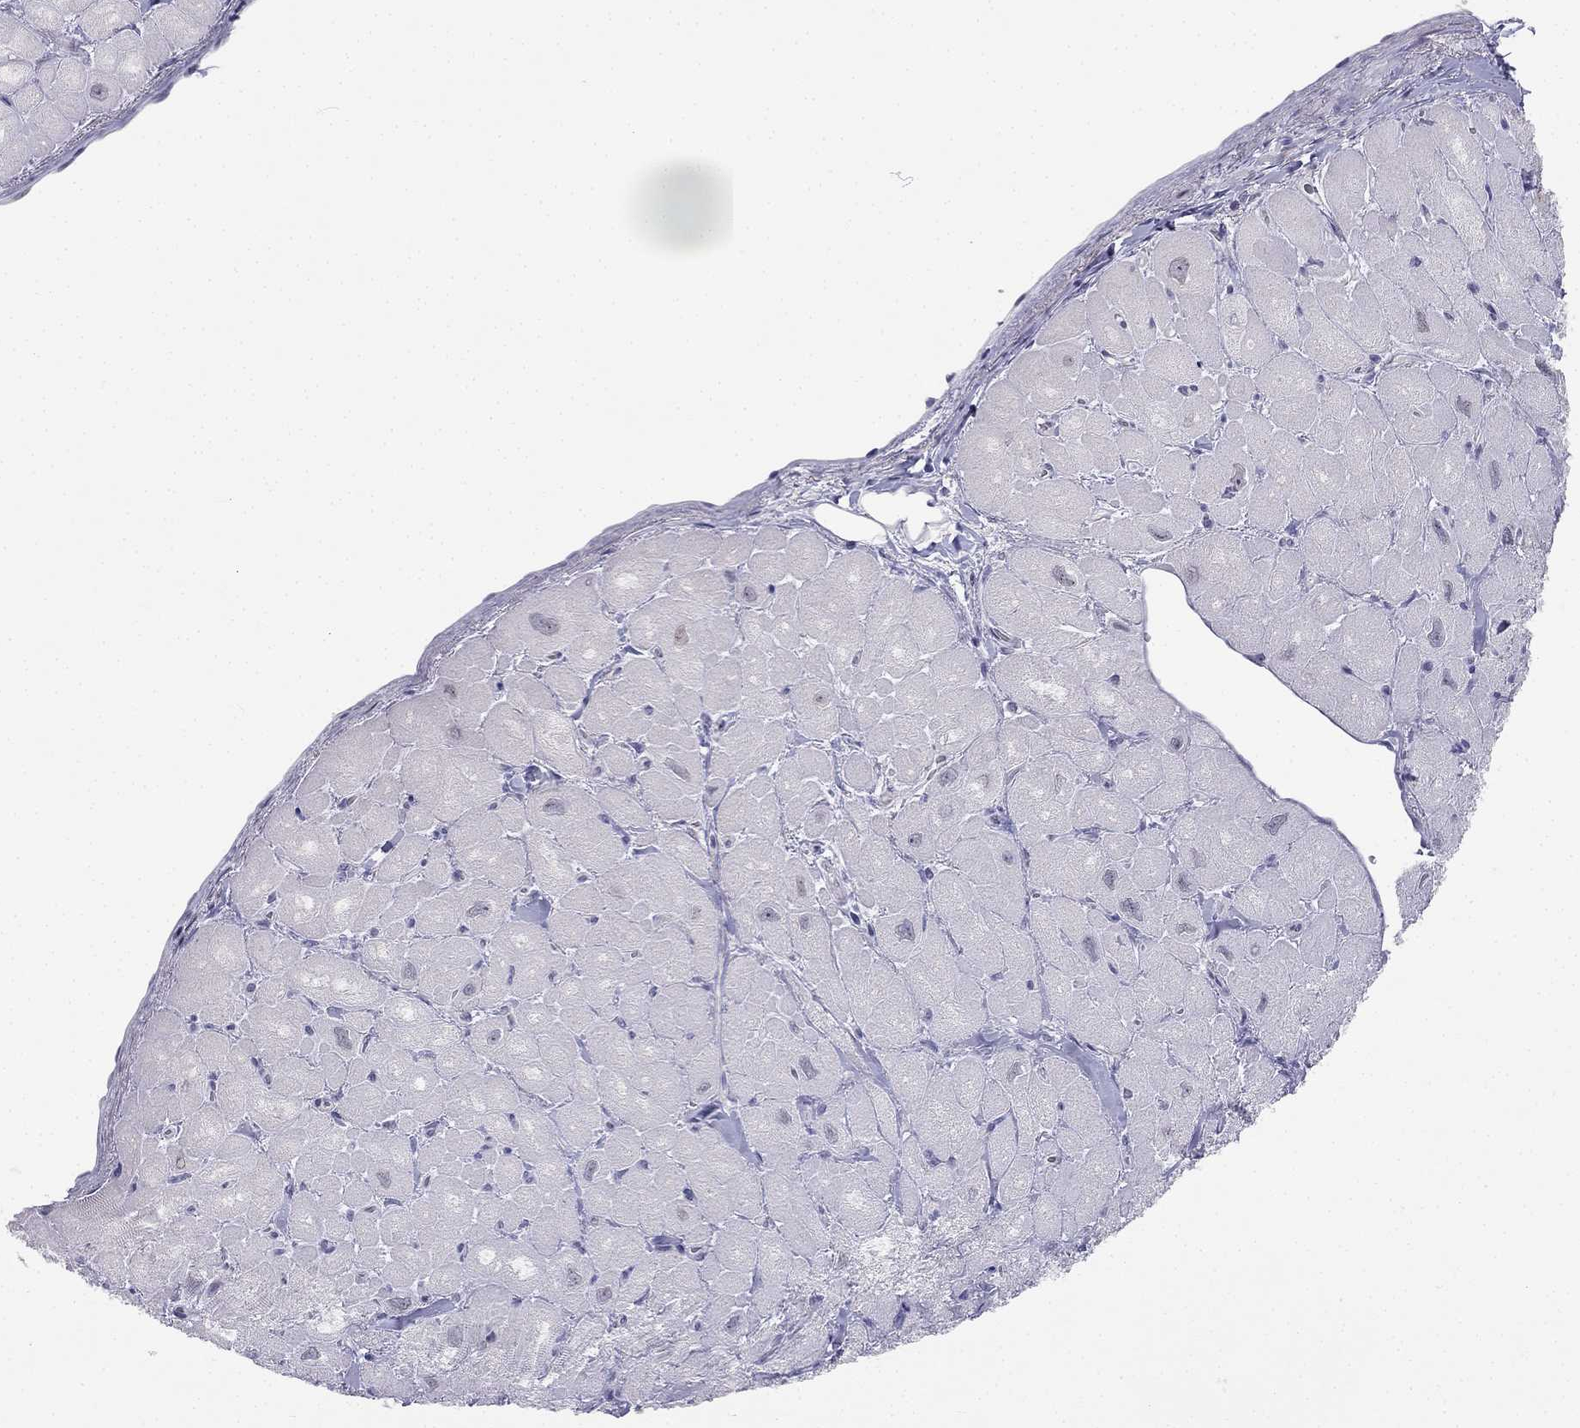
{"staining": {"intensity": "negative", "quantity": "none", "location": "none"}, "tissue": "heart muscle", "cell_type": "Cardiomyocytes", "image_type": "normal", "snomed": [{"axis": "morphology", "description": "Normal tissue, NOS"}, {"axis": "topography", "description": "Heart"}], "caption": "Cardiomyocytes are negative for brown protein staining in benign heart muscle. (Stains: DAB (3,3'-diaminobenzidine) immunohistochemistry with hematoxylin counter stain, Microscopy: brightfield microscopy at high magnification).", "gene": "C16orf89", "patient": {"sex": "male", "age": 60}}